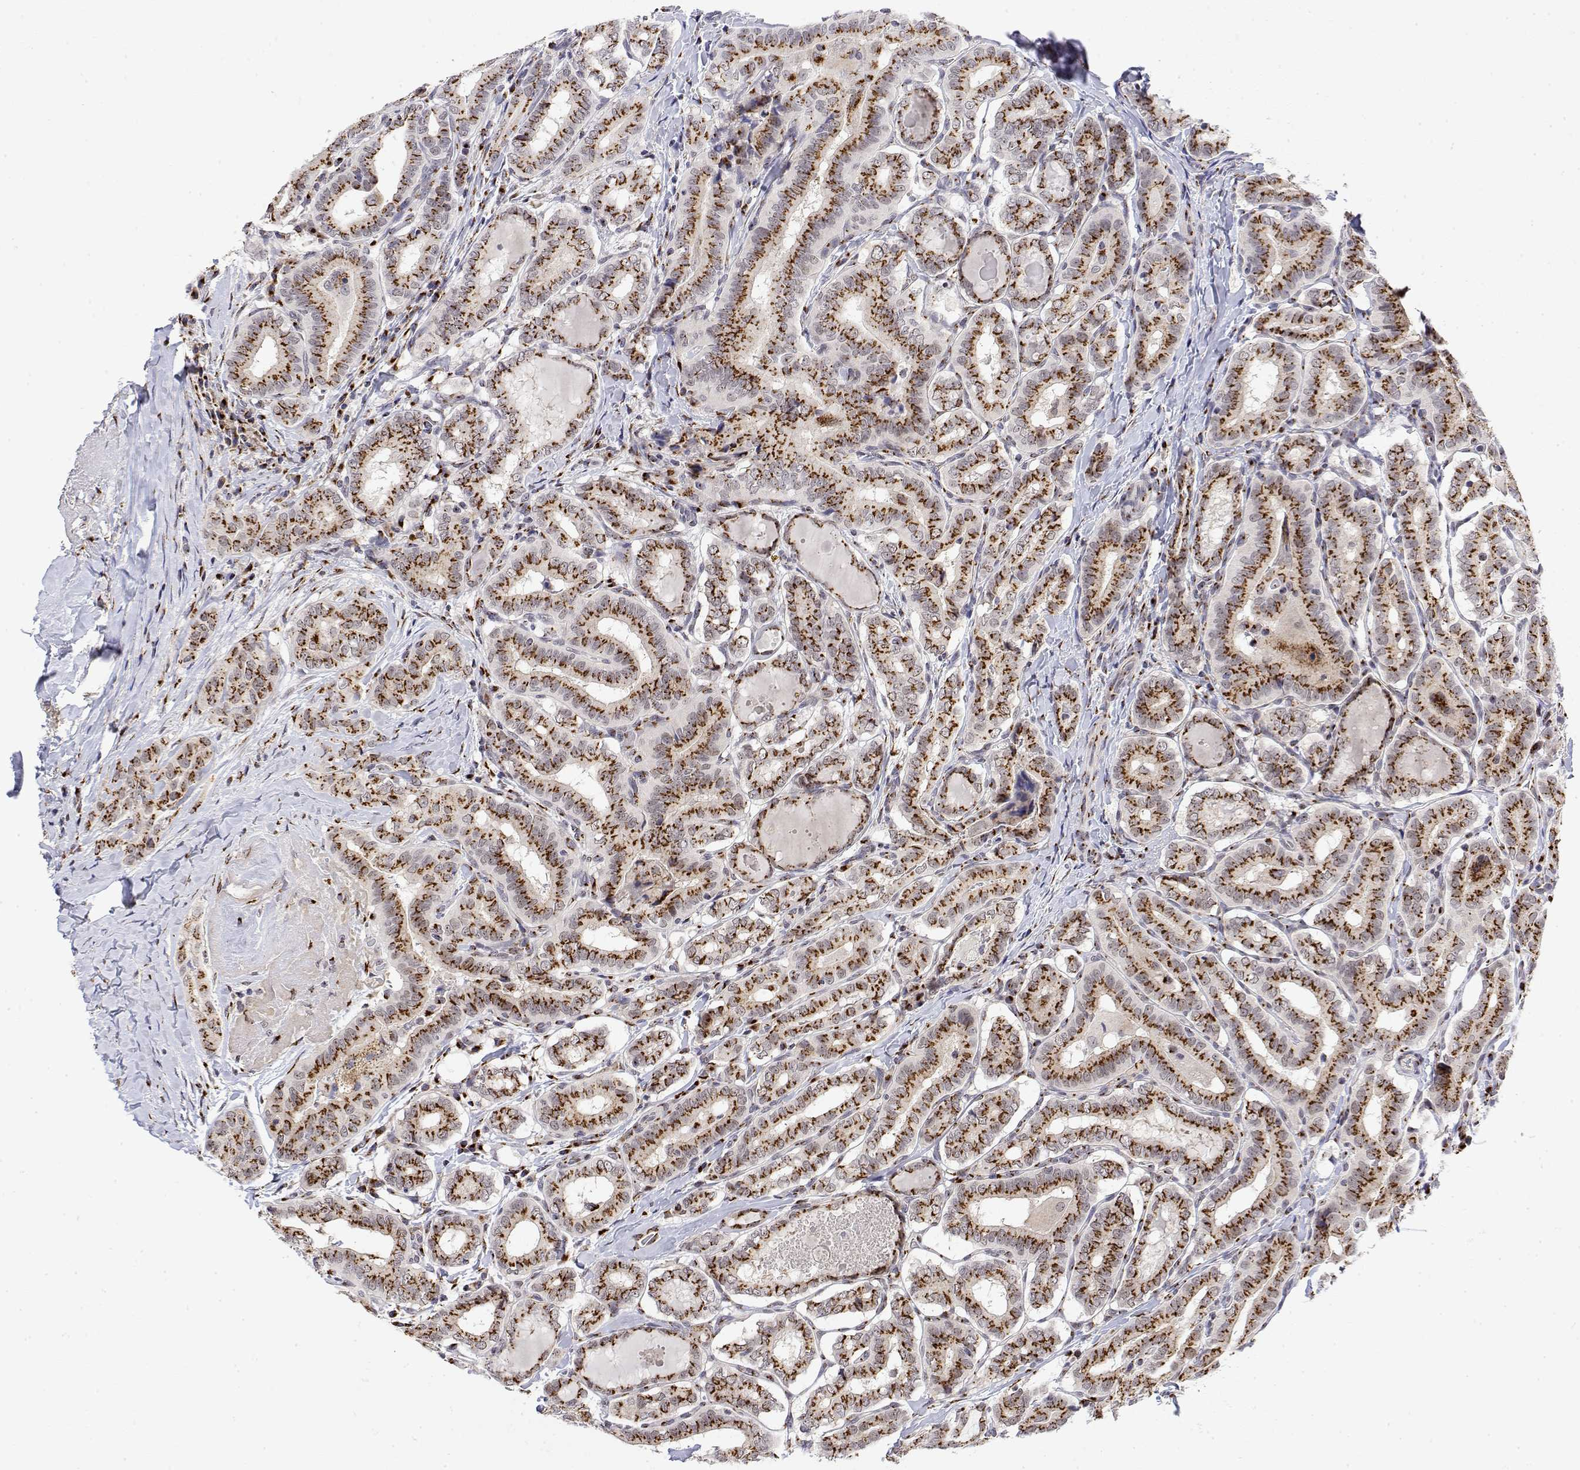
{"staining": {"intensity": "strong", "quantity": ">75%", "location": "cytoplasmic/membranous"}, "tissue": "thyroid cancer", "cell_type": "Tumor cells", "image_type": "cancer", "snomed": [{"axis": "morphology", "description": "Papillary adenocarcinoma, NOS"}, {"axis": "morphology", "description": "Papillary adenoma metastatic"}, {"axis": "topography", "description": "Thyroid gland"}], "caption": "Immunohistochemistry staining of thyroid papillary adenocarcinoma, which shows high levels of strong cytoplasmic/membranous staining in approximately >75% of tumor cells indicating strong cytoplasmic/membranous protein positivity. The staining was performed using DAB (3,3'-diaminobenzidine) (brown) for protein detection and nuclei were counterstained in hematoxylin (blue).", "gene": "YIPF3", "patient": {"sex": "female", "age": 50}}